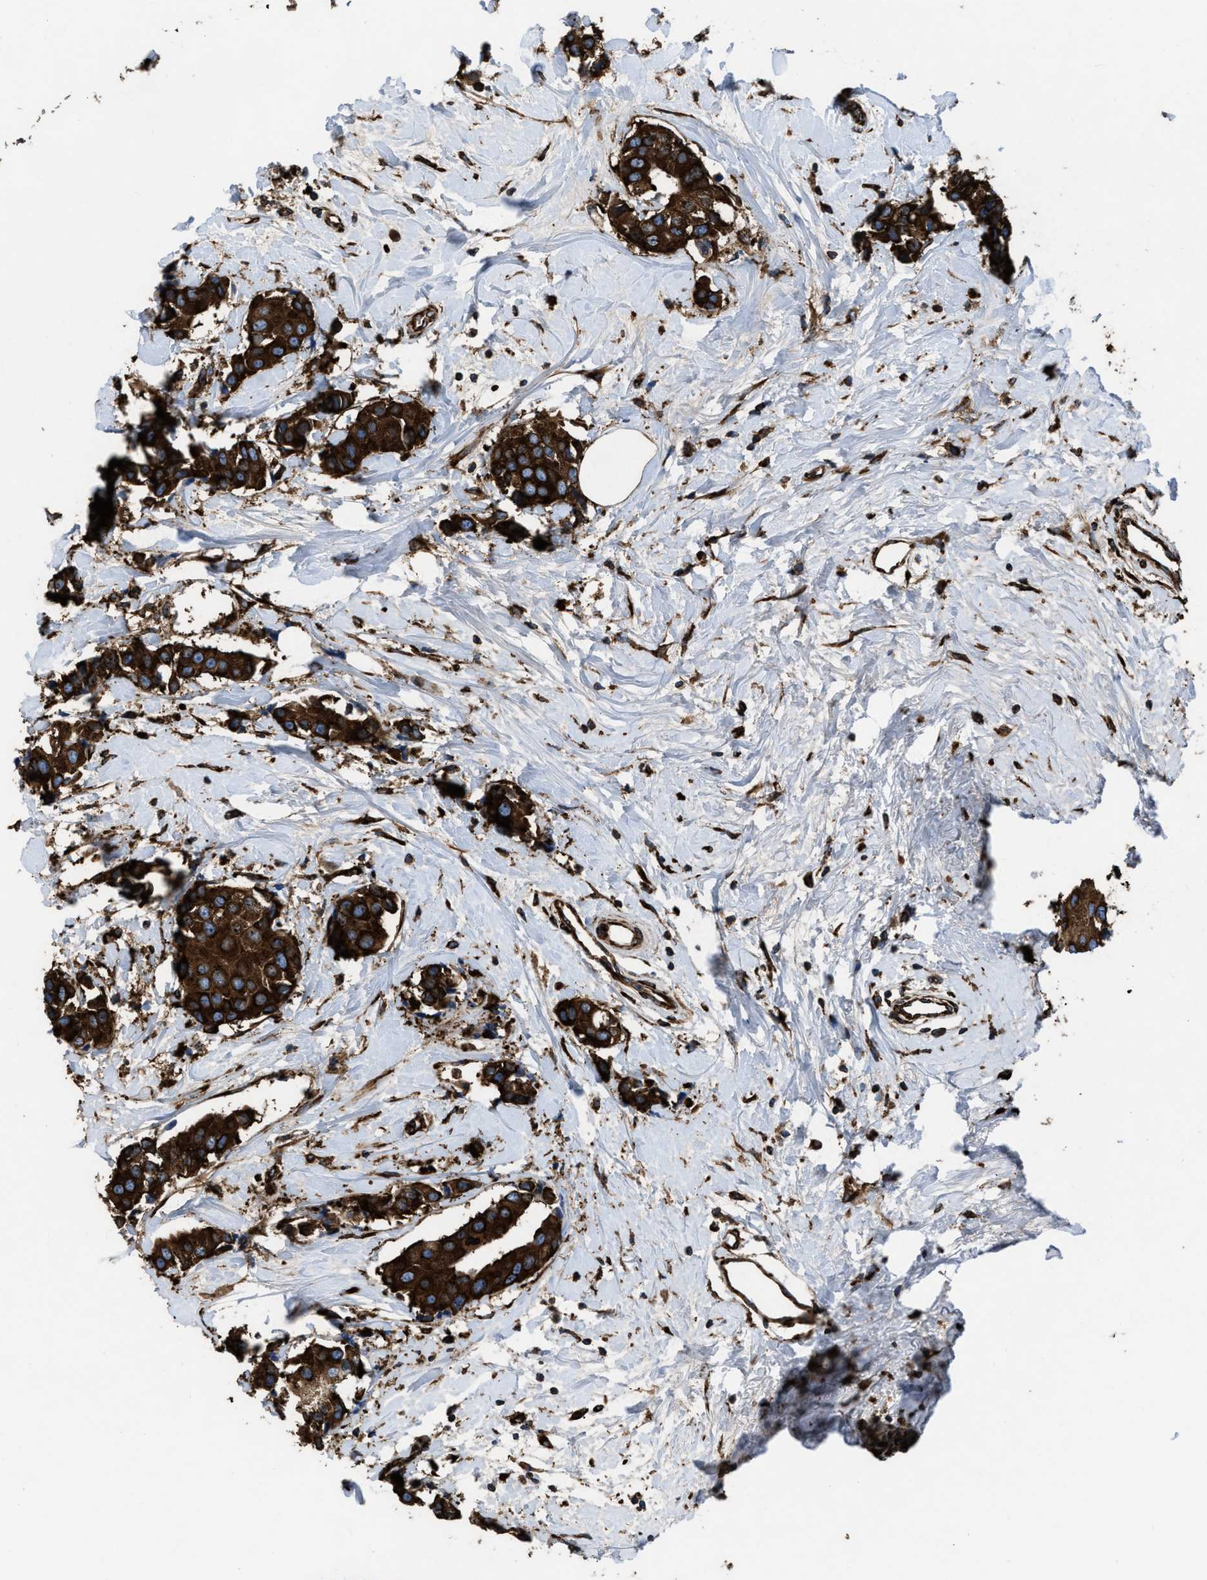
{"staining": {"intensity": "strong", "quantity": ">75%", "location": "cytoplasmic/membranous"}, "tissue": "breast cancer", "cell_type": "Tumor cells", "image_type": "cancer", "snomed": [{"axis": "morphology", "description": "Normal tissue, NOS"}, {"axis": "morphology", "description": "Duct carcinoma"}, {"axis": "topography", "description": "Breast"}], "caption": "DAB immunohistochemical staining of human breast cancer shows strong cytoplasmic/membranous protein expression in about >75% of tumor cells. (Stains: DAB (3,3'-diaminobenzidine) in brown, nuclei in blue, Microscopy: brightfield microscopy at high magnification).", "gene": "CAPRIN1", "patient": {"sex": "female", "age": 39}}